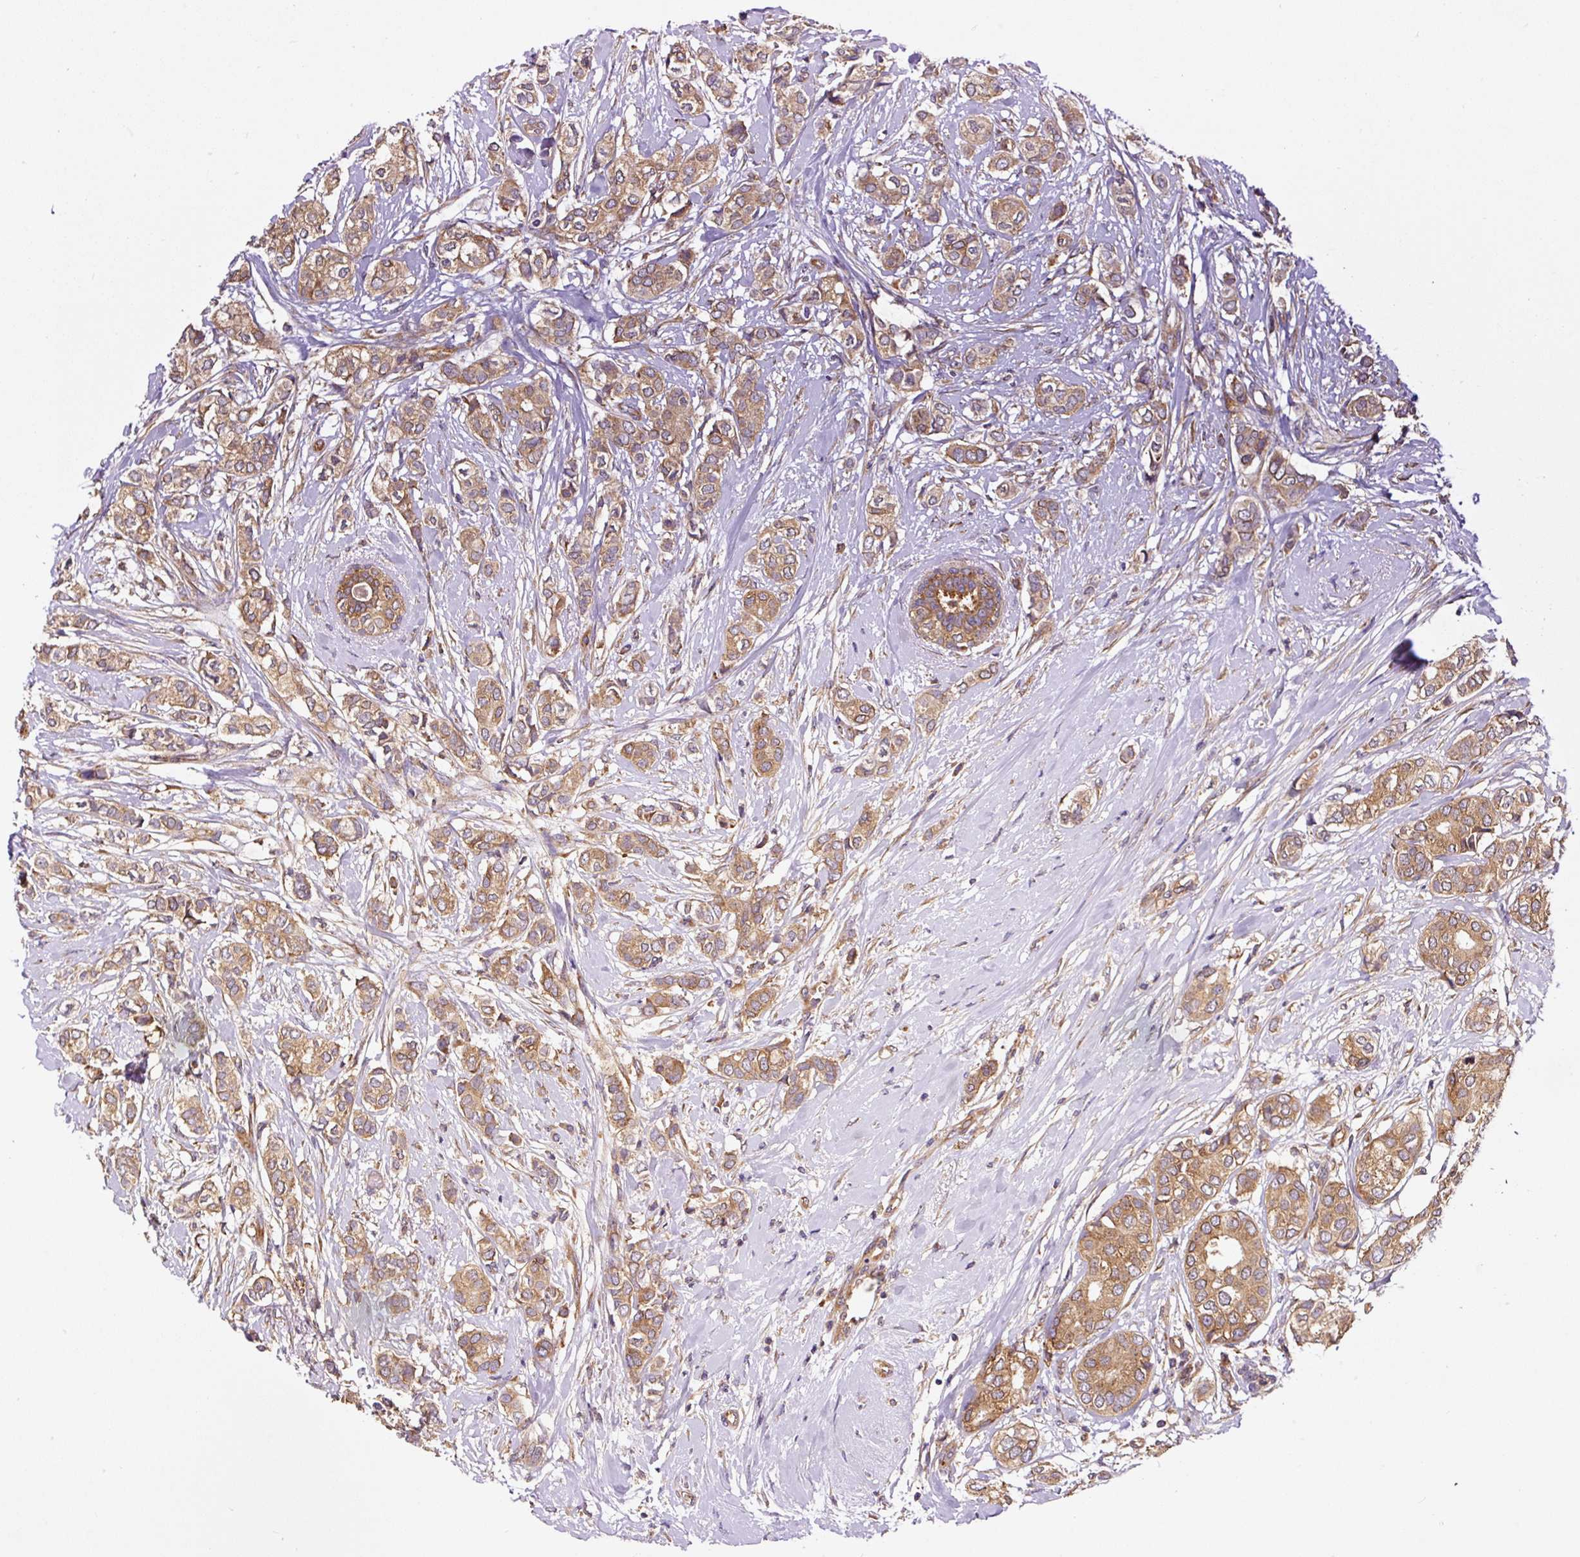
{"staining": {"intensity": "moderate", "quantity": ">75%", "location": "cytoplasmic/membranous"}, "tissue": "breast cancer", "cell_type": "Tumor cells", "image_type": "cancer", "snomed": [{"axis": "morphology", "description": "Duct carcinoma"}, {"axis": "topography", "description": "Breast"}], "caption": "Protein analysis of breast infiltrating ductal carcinoma tissue demonstrates moderate cytoplasmic/membranous staining in about >75% of tumor cells.", "gene": "EIF2S2", "patient": {"sex": "female", "age": 73}}